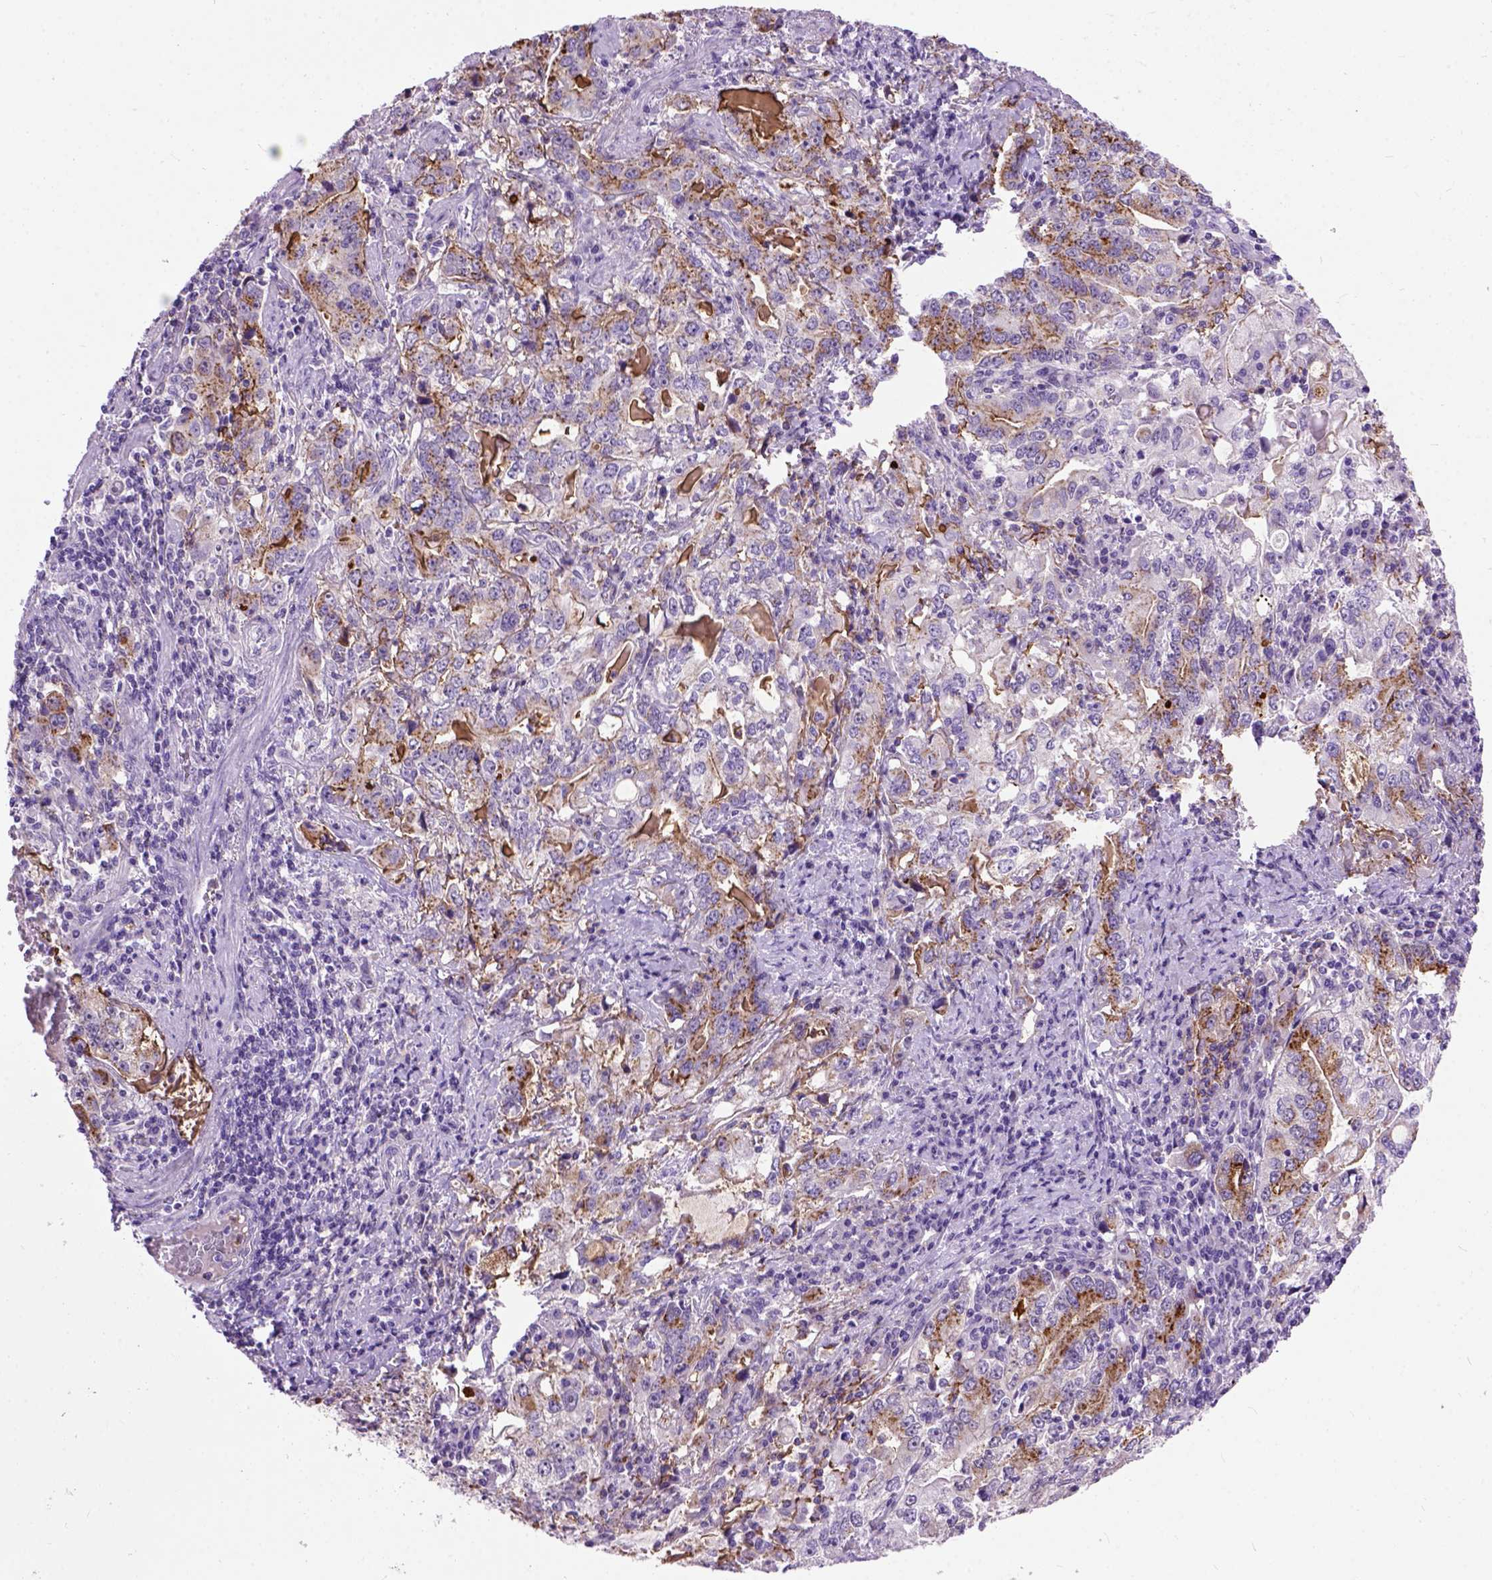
{"staining": {"intensity": "strong", "quantity": "25%-75%", "location": "cytoplasmic/membranous"}, "tissue": "stomach cancer", "cell_type": "Tumor cells", "image_type": "cancer", "snomed": [{"axis": "morphology", "description": "Adenocarcinoma, NOS"}, {"axis": "topography", "description": "Stomach, lower"}], "caption": "Immunohistochemistry image of neoplastic tissue: human stomach adenocarcinoma stained using immunohistochemistry reveals high levels of strong protein expression localized specifically in the cytoplasmic/membranous of tumor cells, appearing as a cytoplasmic/membranous brown color.", "gene": "MAPT", "patient": {"sex": "female", "age": 72}}